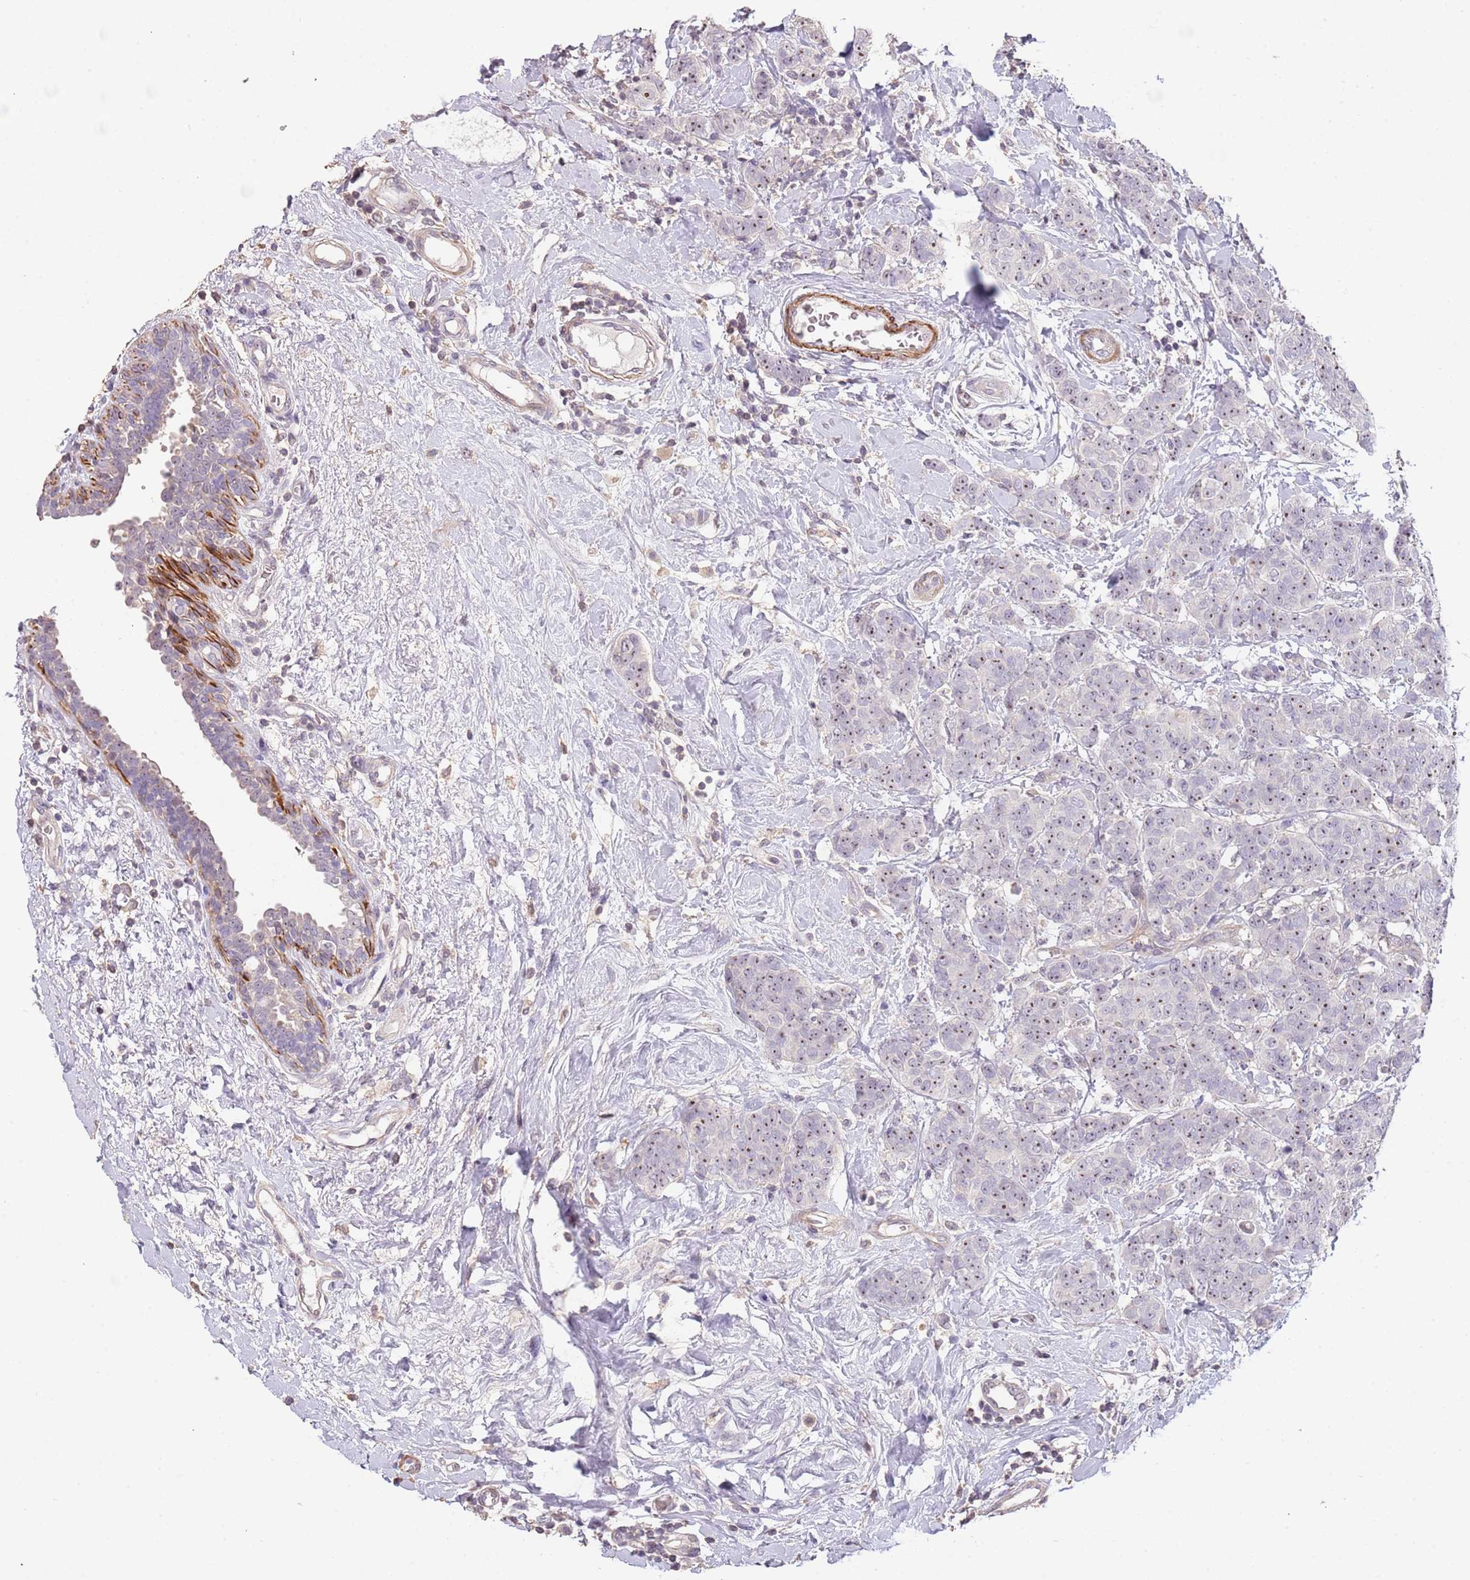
{"staining": {"intensity": "moderate", "quantity": ">75%", "location": "nuclear"}, "tissue": "breast cancer", "cell_type": "Tumor cells", "image_type": "cancer", "snomed": [{"axis": "morphology", "description": "Duct carcinoma"}, {"axis": "topography", "description": "Breast"}], "caption": "High-power microscopy captured an IHC histopathology image of breast cancer (infiltrating ductal carcinoma), revealing moderate nuclear staining in approximately >75% of tumor cells.", "gene": "ADTRP", "patient": {"sex": "female", "age": 40}}